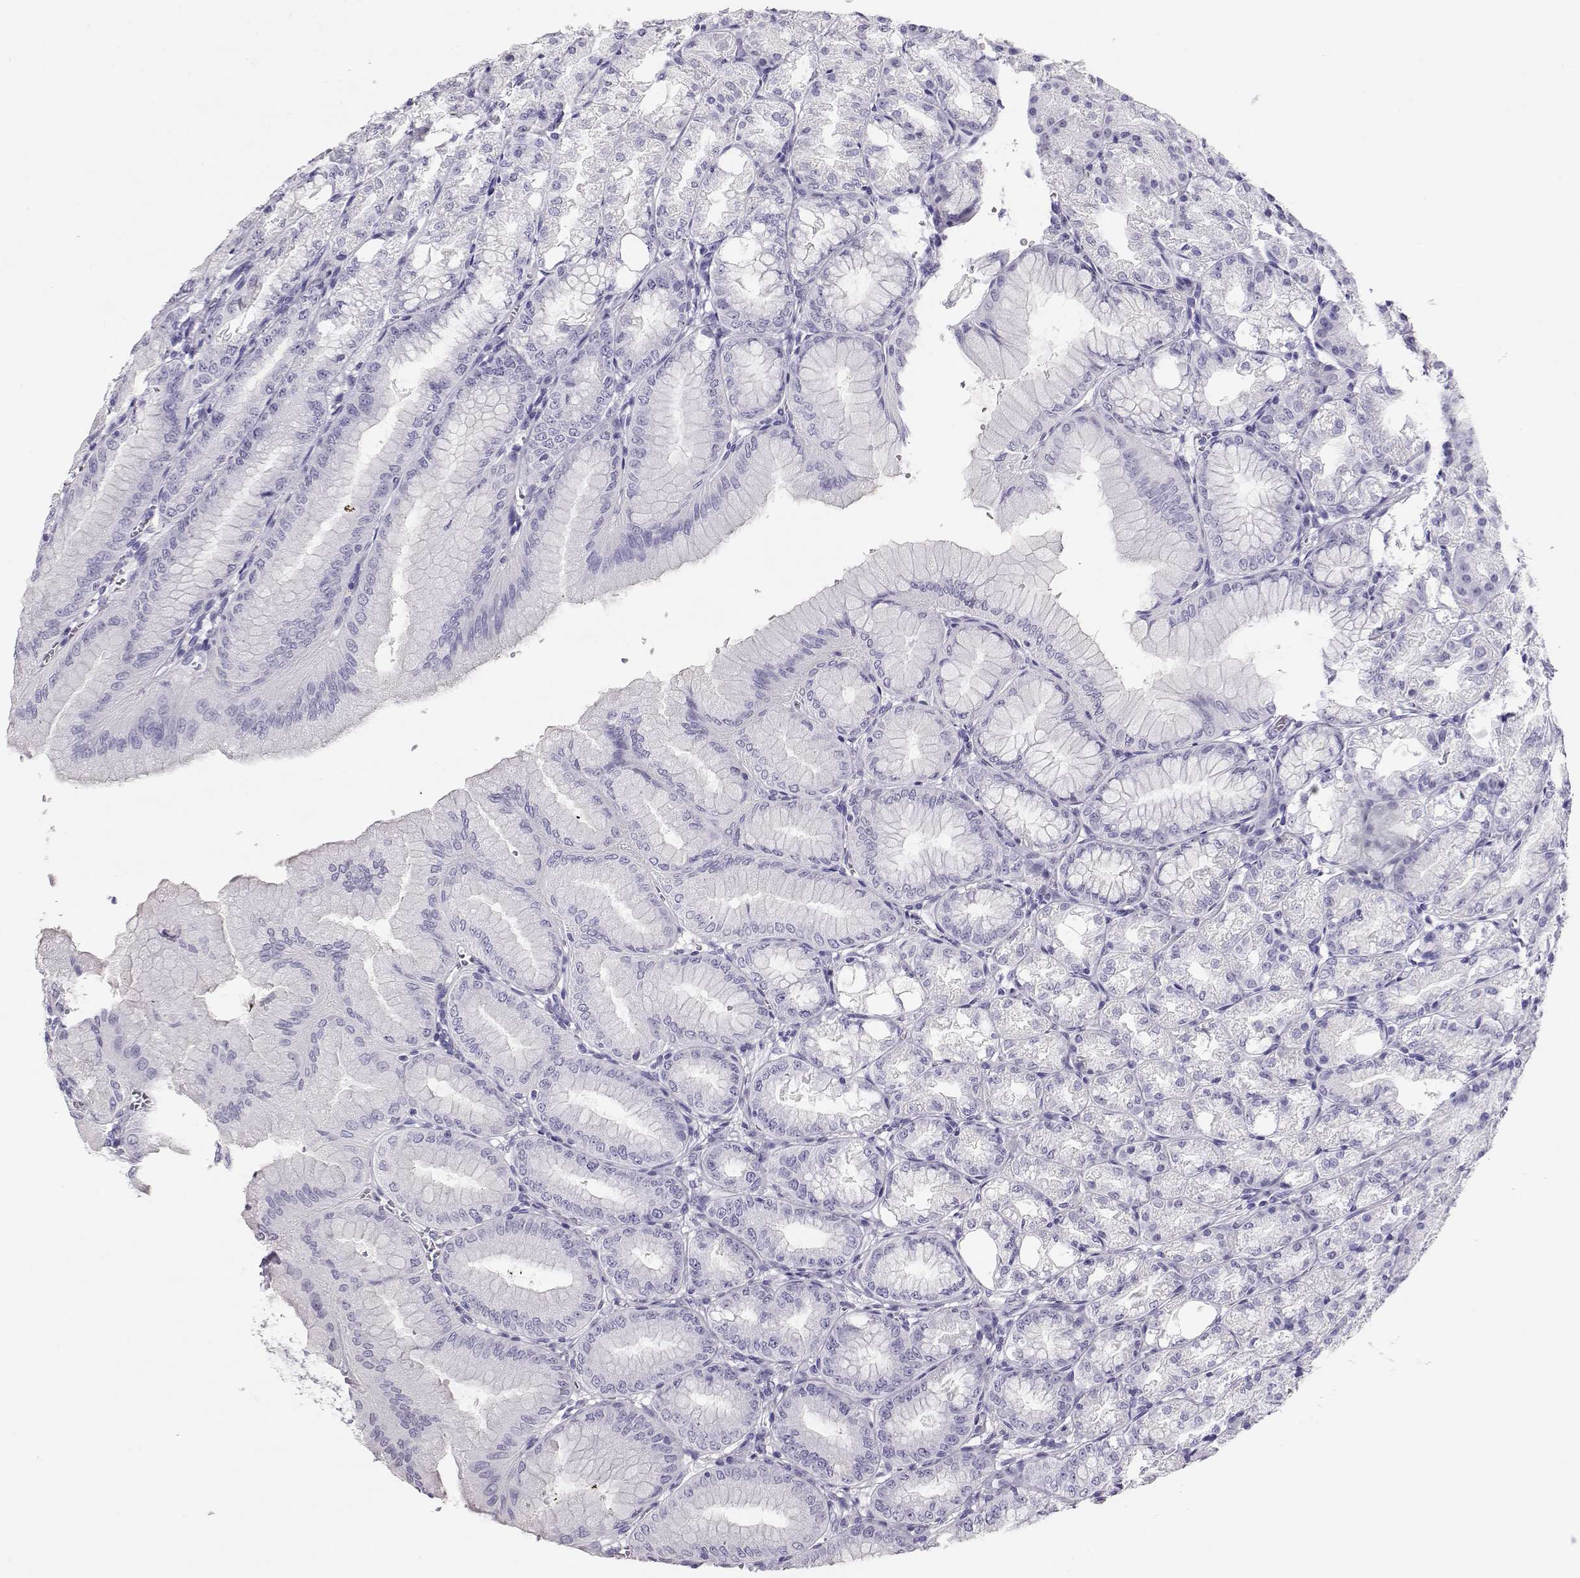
{"staining": {"intensity": "negative", "quantity": "none", "location": "none"}, "tissue": "stomach", "cell_type": "Glandular cells", "image_type": "normal", "snomed": [{"axis": "morphology", "description": "Normal tissue, NOS"}, {"axis": "topography", "description": "Stomach, lower"}], "caption": "IHC image of benign stomach stained for a protein (brown), which exhibits no positivity in glandular cells.", "gene": "MAGEC1", "patient": {"sex": "male", "age": 71}}